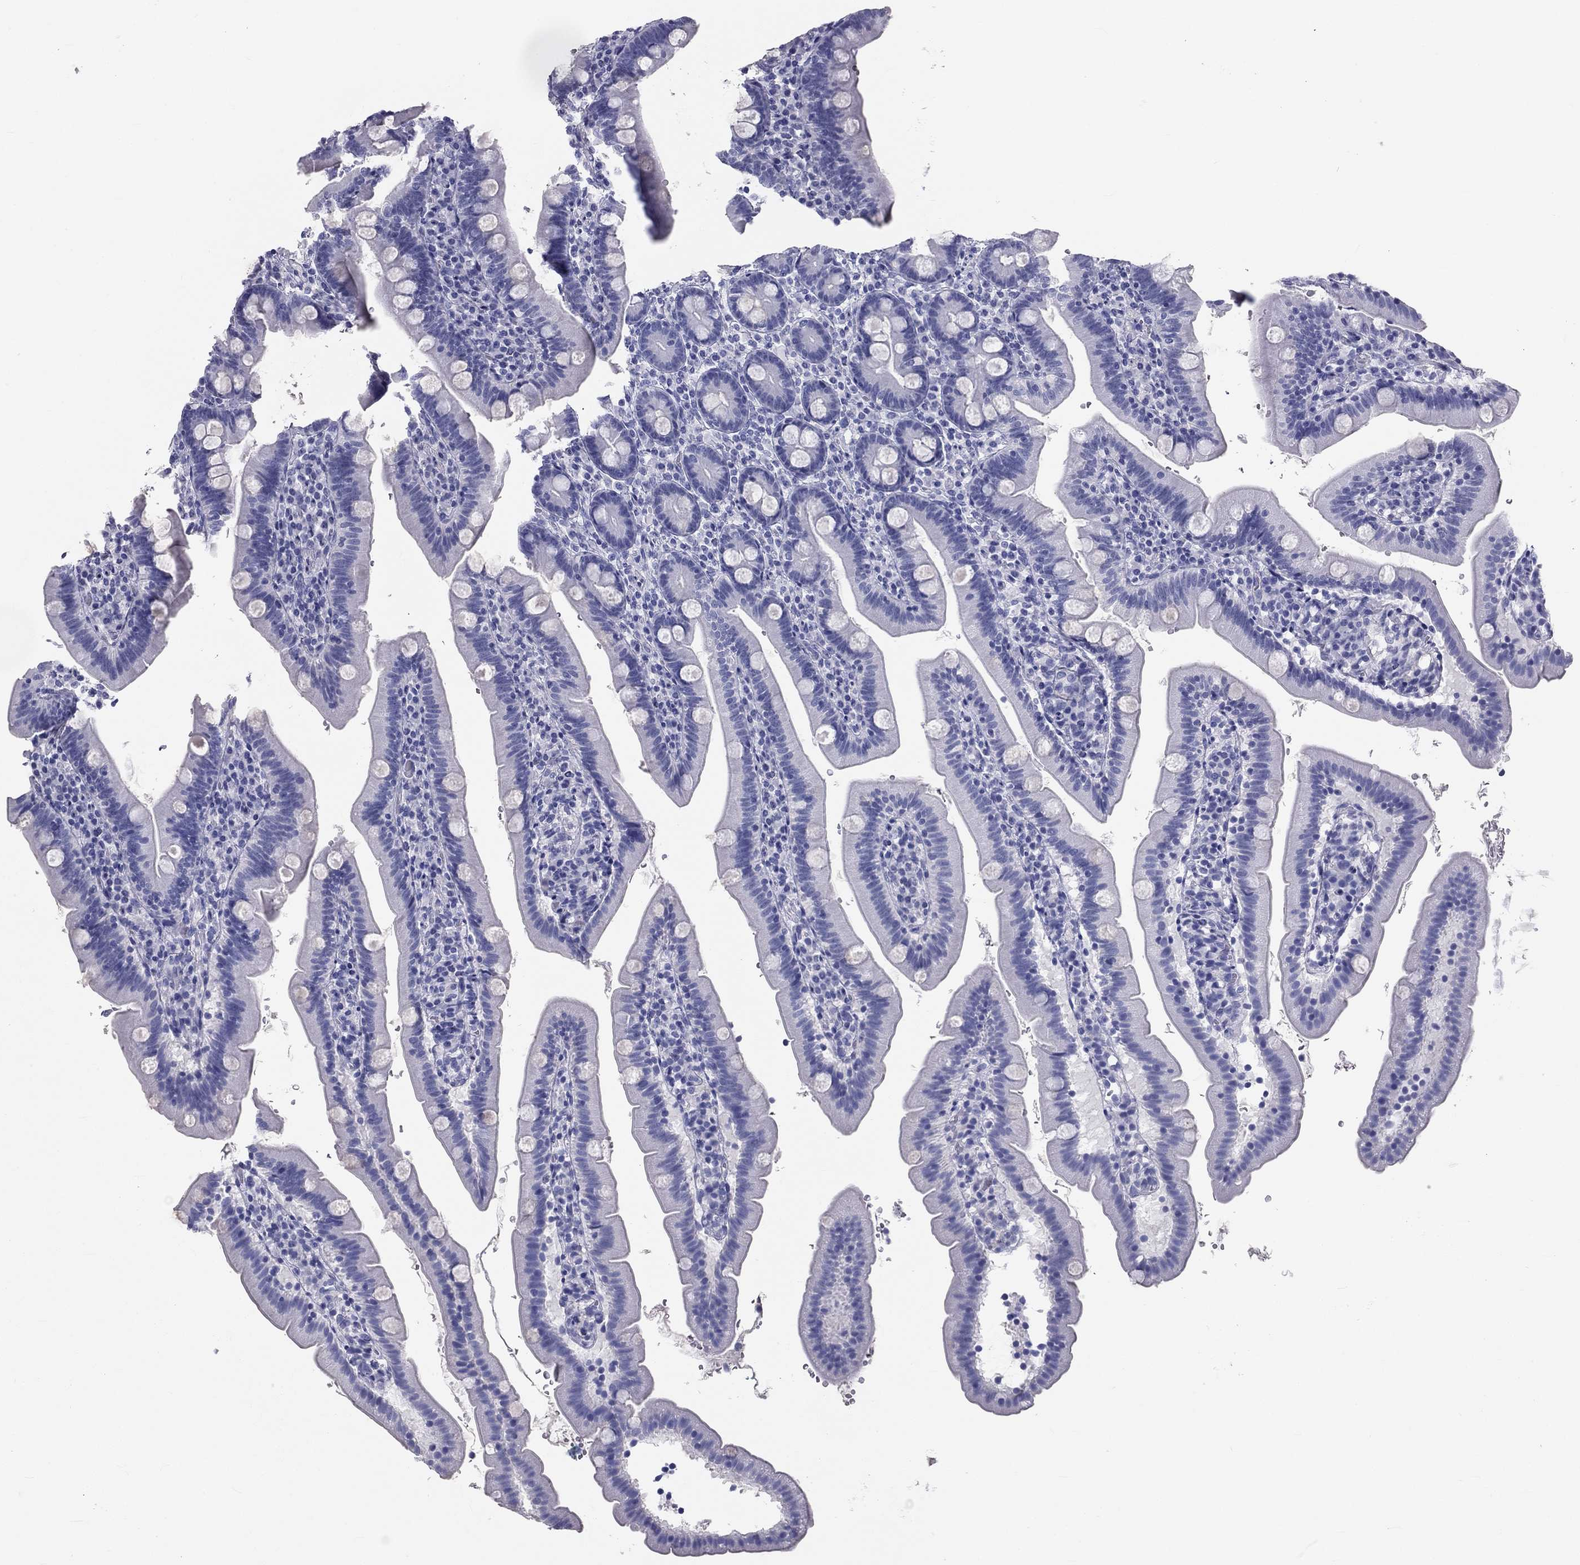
{"staining": {"intensity": "negative", "quantity": "none", "location": "none"}, "tissue": "duodenum", "cell_type": "Glandular cells", "image_type": "normal", "snomed": [{"axis": "morphology", "description": "Normal tissue, NOS"}, {"axis": "topography", "description": "Duodenum"}], "caption": "IHC of benign human duodenum exhibits no expression in glandular cells. (DAB (3,3'-diaminobenzidine) immunohistochemistry (IHC) visualized using brightfield microscopy, high magnification).", "gene": "DNALI1", "patient": {"sex": "female", "age": 67}}